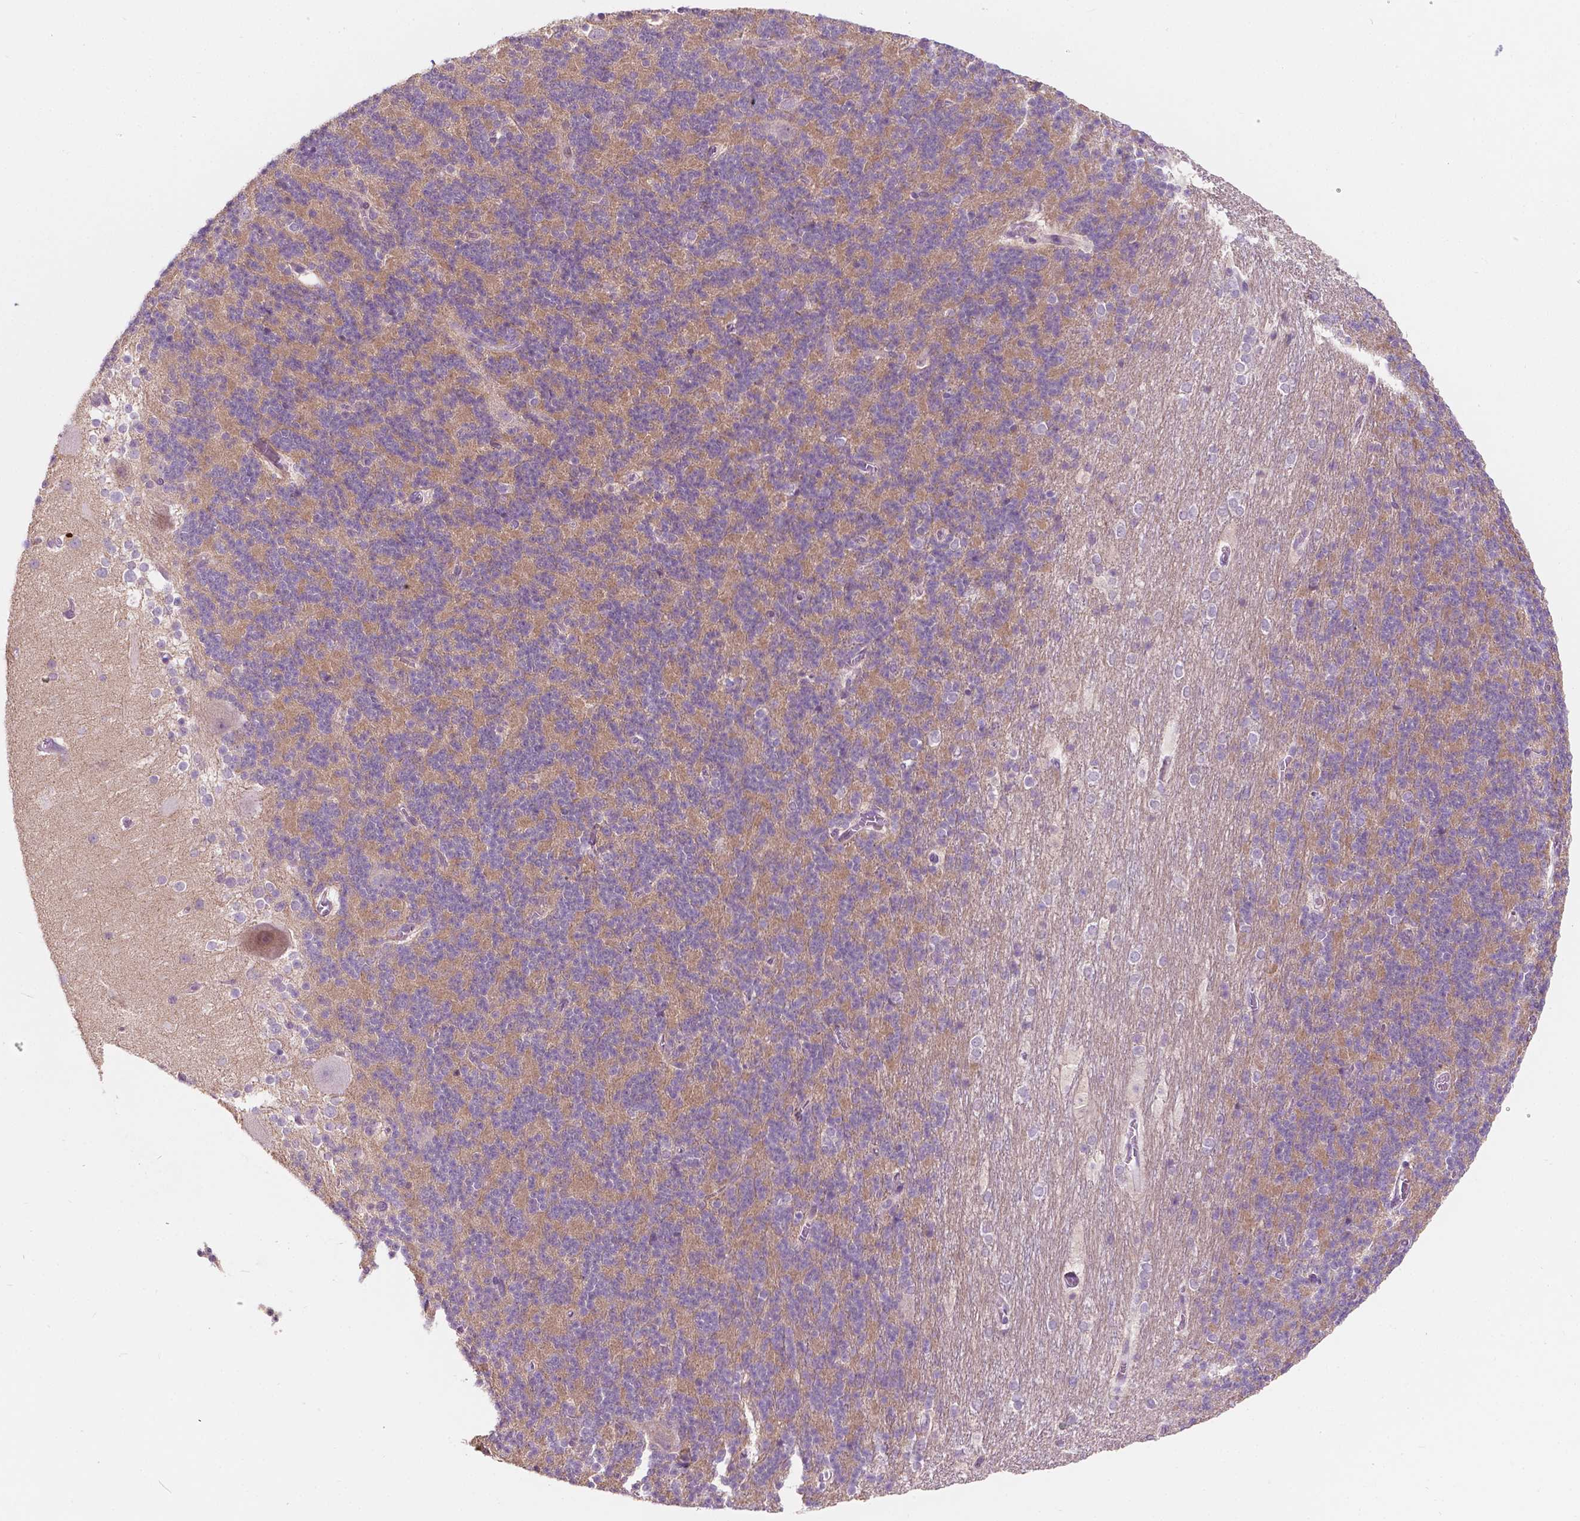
{"staining": {"intensity": "weak", "quantity": "25%-75%", "location": "cytoplasmic/membranous"}, "tissue": "cerebellum", "cell_type": "Cells in granular layer", "image_type": "normal", "snomed": [{"axis": "morphology", "description": "Normal tissue, NOS"}, {"axis": "topography", "description": "Cerebellum"}], "caption": "Immunohistochemical staining of normal human cerebellum reveals 25%-75% levels of weak cytoplasmic/membranous protein positivity in about 25%-75% of cells in granular layer.", "gene": "TM6SF2", "patient": {"sex": "female", "age": 19}}